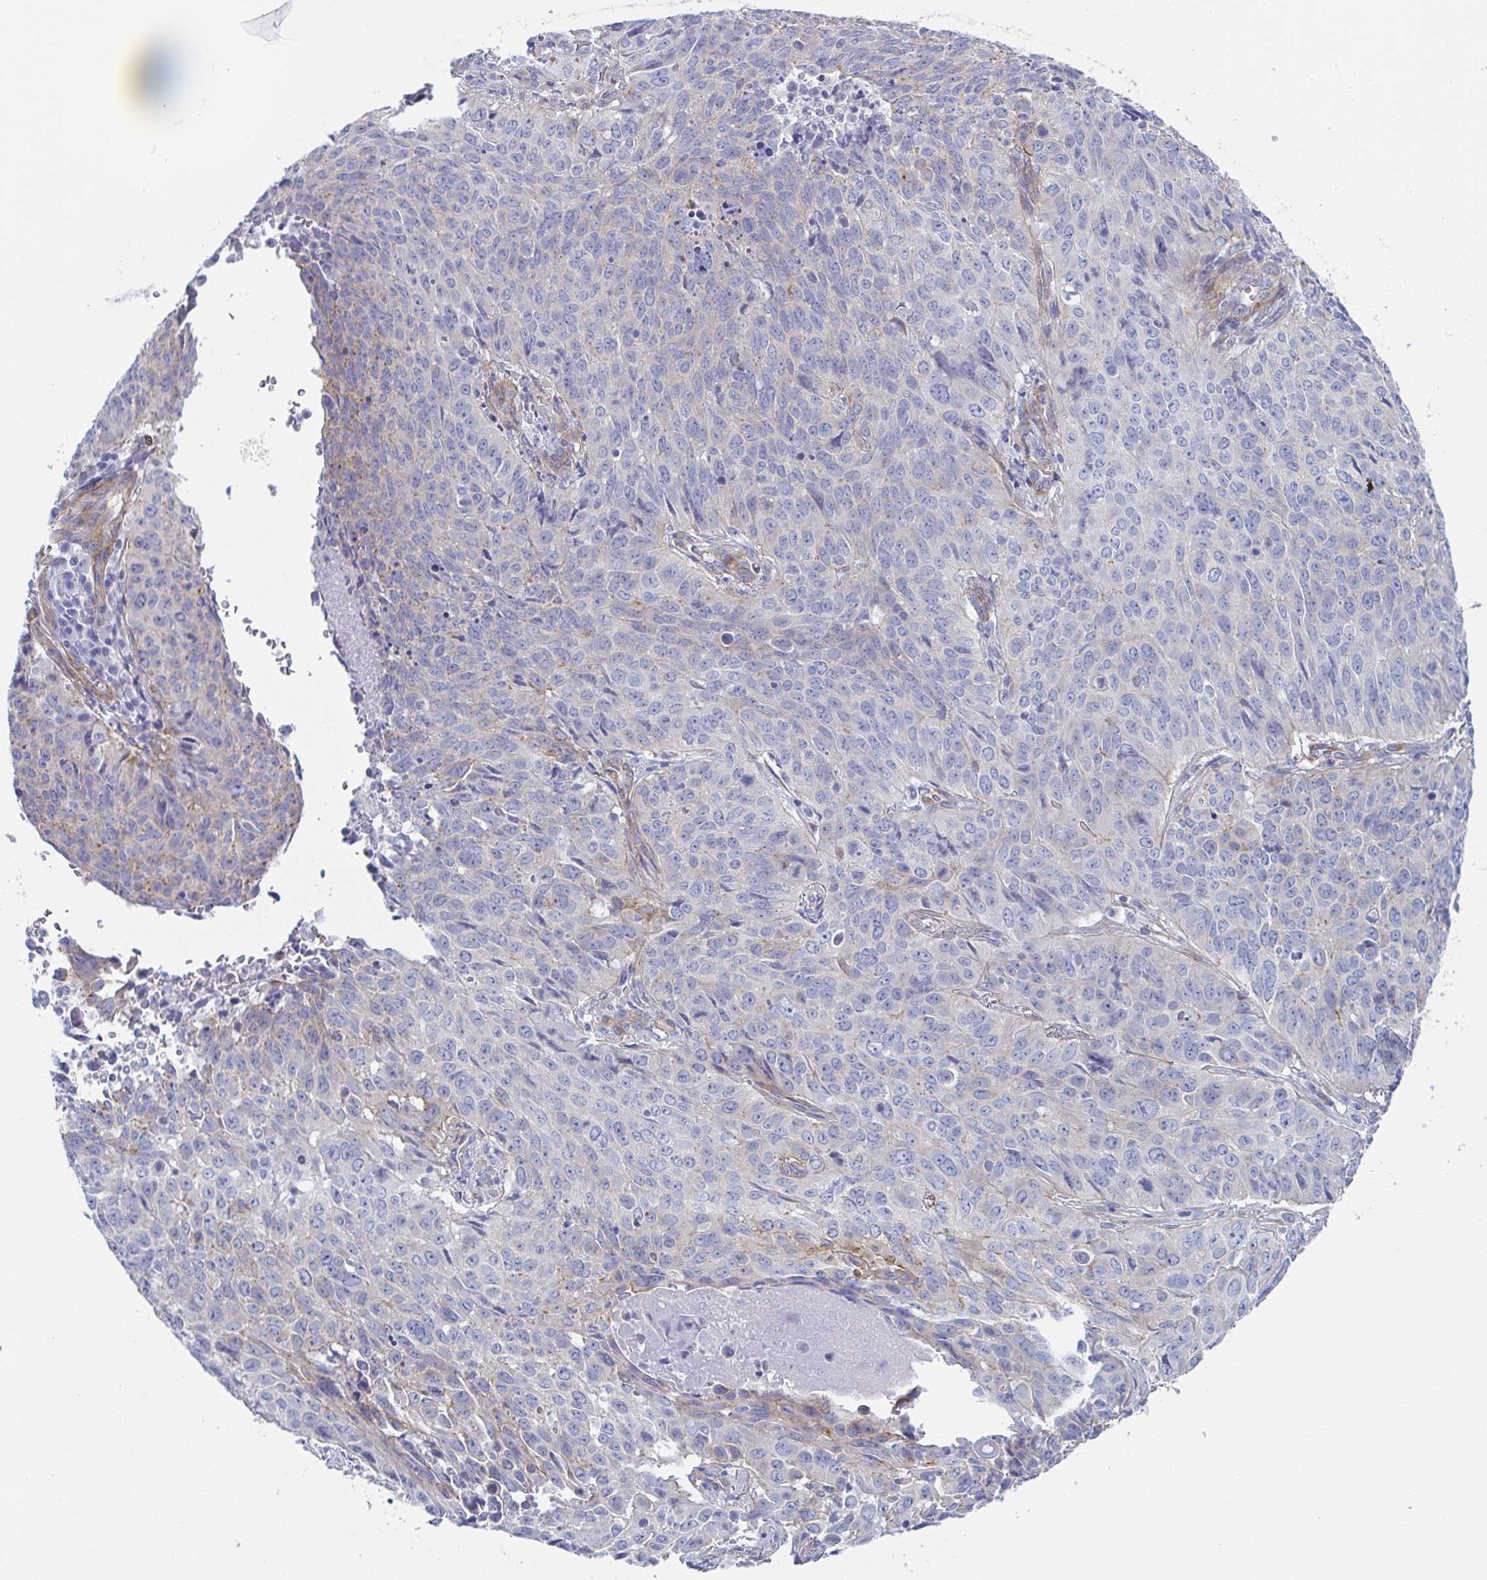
{"staining": {"intensity": "negative", "quantity": "none", "location": "none"}, "tissue": "lung cancer", "cell_type": "Tumor cells", "image_type": "cancer", "snomed": [{"axis": "morphology", "description": "Normal tissue, NOS"}, {"axis": "morphology", "description": "Squamous cell carcinoma, NOS"}, {"axis": "topography", "description": "Bronchus"}, {"axis": "topography", "description": "Lung"}], "caption": "Tumor cells are negative for brown protein staining in lung cancer.", "gene": "DYNC1I1", "patient": {"sex": "male", "age": 64}}